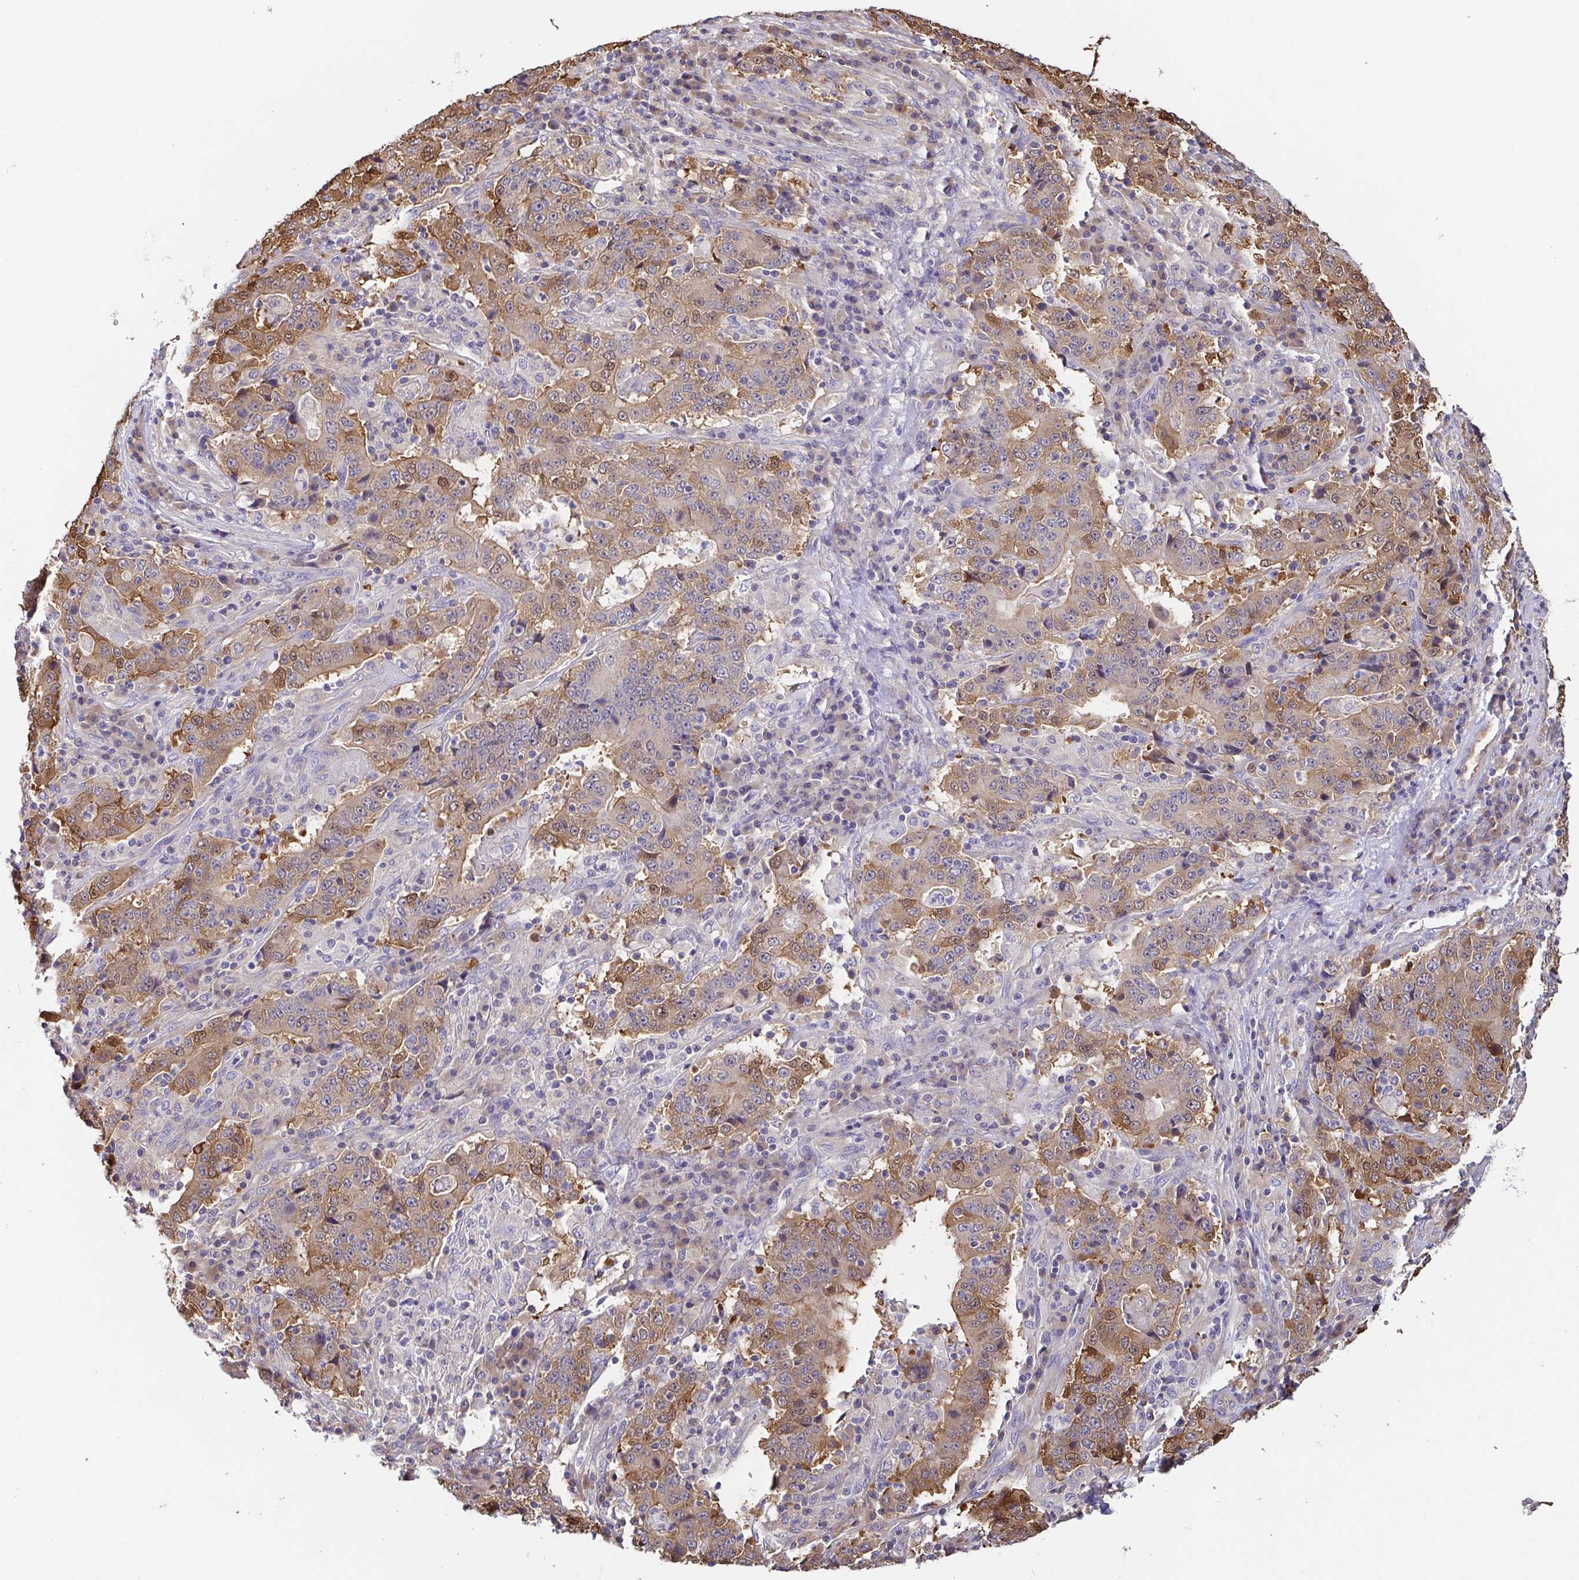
{"staining": {"intensity": "weak", "quantity": "25%-75%", "location": "cytoplasmic/membranous,nuclear"}, "tissue": "stomach cancer", "cell_type": "Tumor cells", "image_type": "cancer", "snomed": [{"axis": "morphology", "description": "Normal tissue, NOS"}, {"axis": "morphology", "description": "Adenocarcinoma, NOS"}, {"axis": "topography", "description": "Stomach, upper"}, {"axis": "topography", "description": "Stomach"}], "caption": "This image exhibits IHC staining of human adenocarcinoma (stomach), with low weak cytoplasmic/membranous and nuclear staining in approximately 25%-75% of tumor cells.", "gene": "EIF3D", "patient": {"sex": "male", "age": 59}}